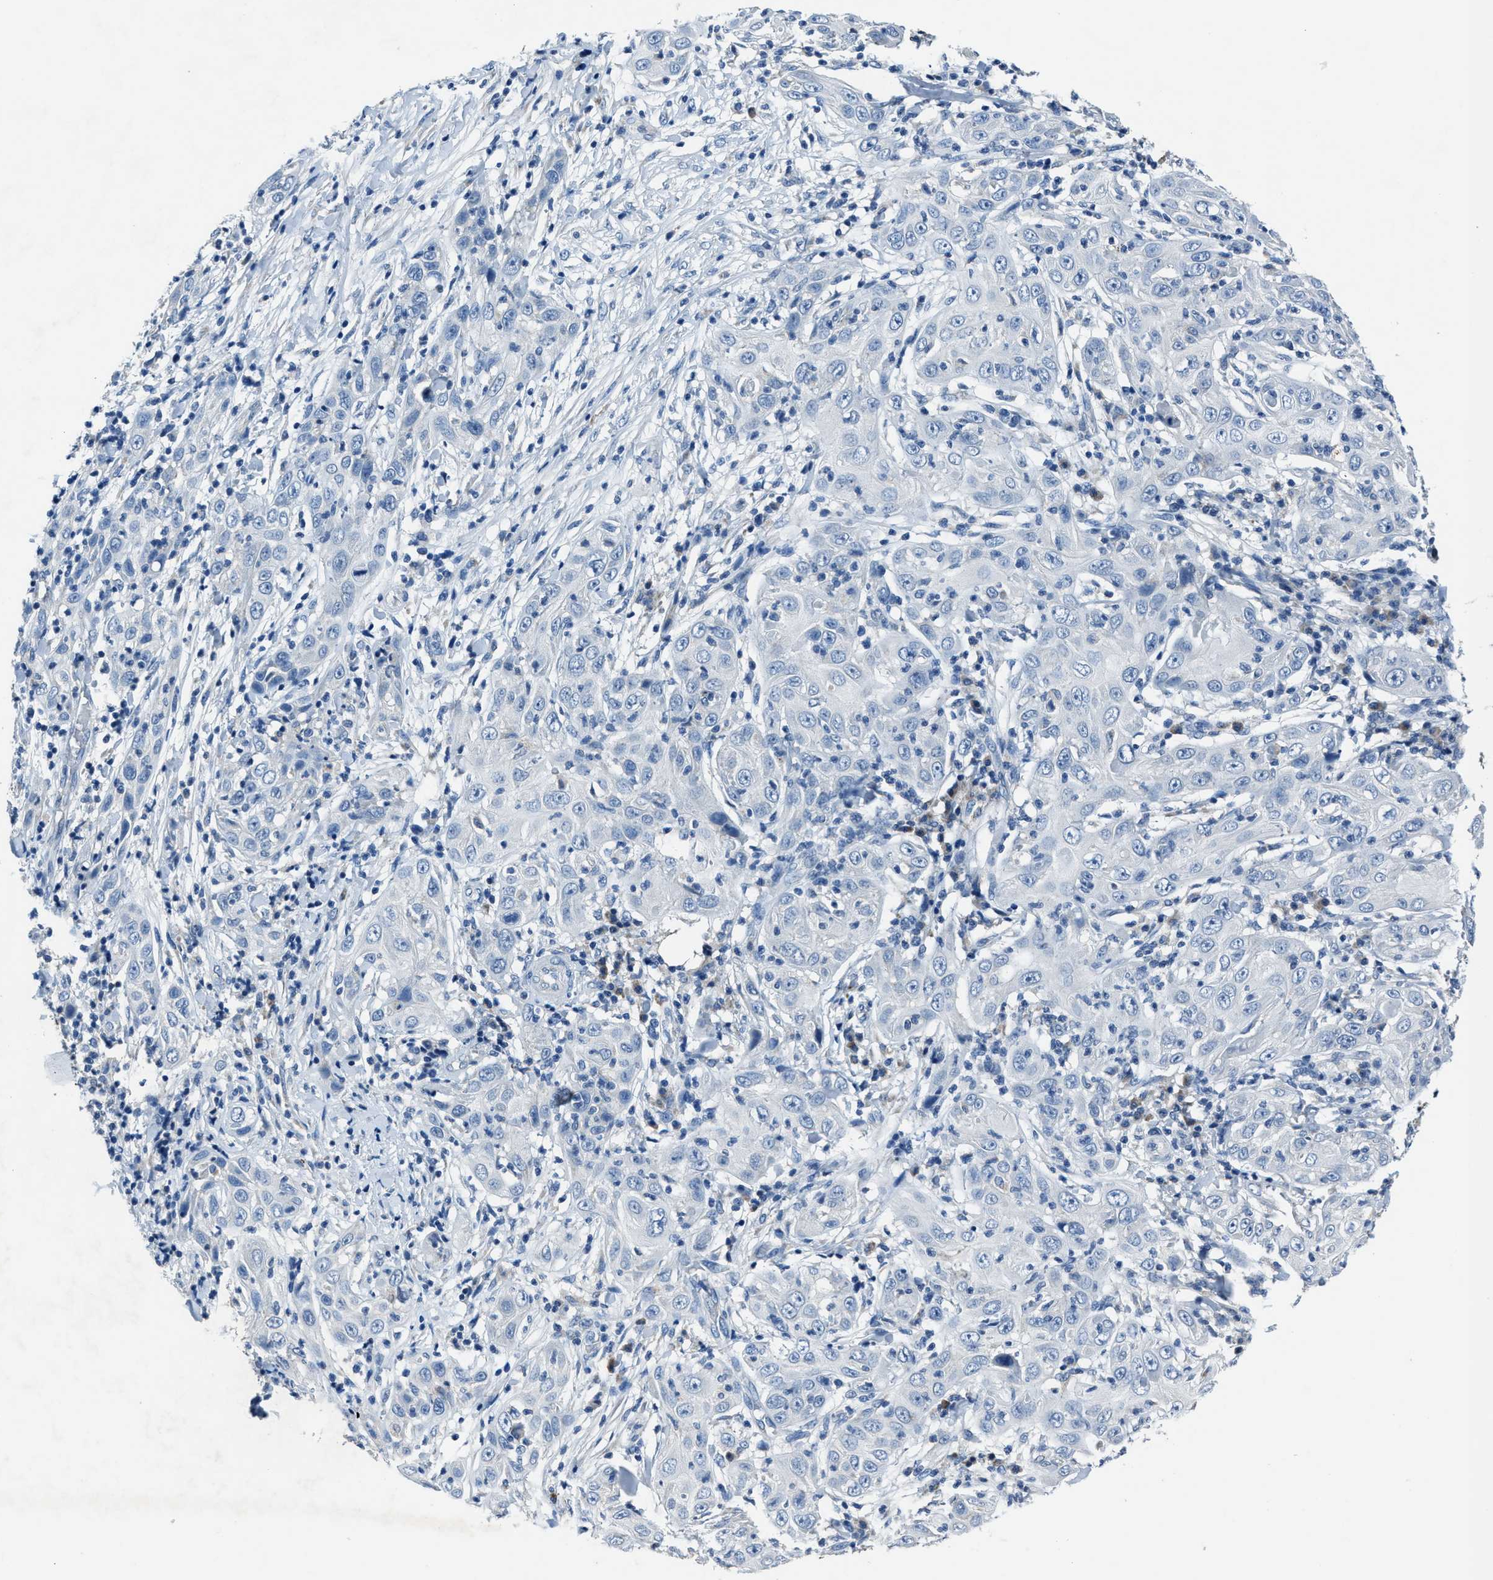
{"staining": {"intensity": "negative", "quantity": "none", "location": "none"}, "tissue": "skin cancer", "cell_type": "Tumor cells", "image_type": "cancer", "snomed": [{"axis": "morphology", "description": "Squamous cell carcinoma, NOS"}, {"axis": "topography", "description": "Skin"}], "caption": "High power microscopy micrograph of an IHC photomicrograph of skin cancer (squamous cell carcinoma), revealing no significant staining in tumor cells.", "gene": "ADAM2", "patient": {"sex": "female", "age": 88}}